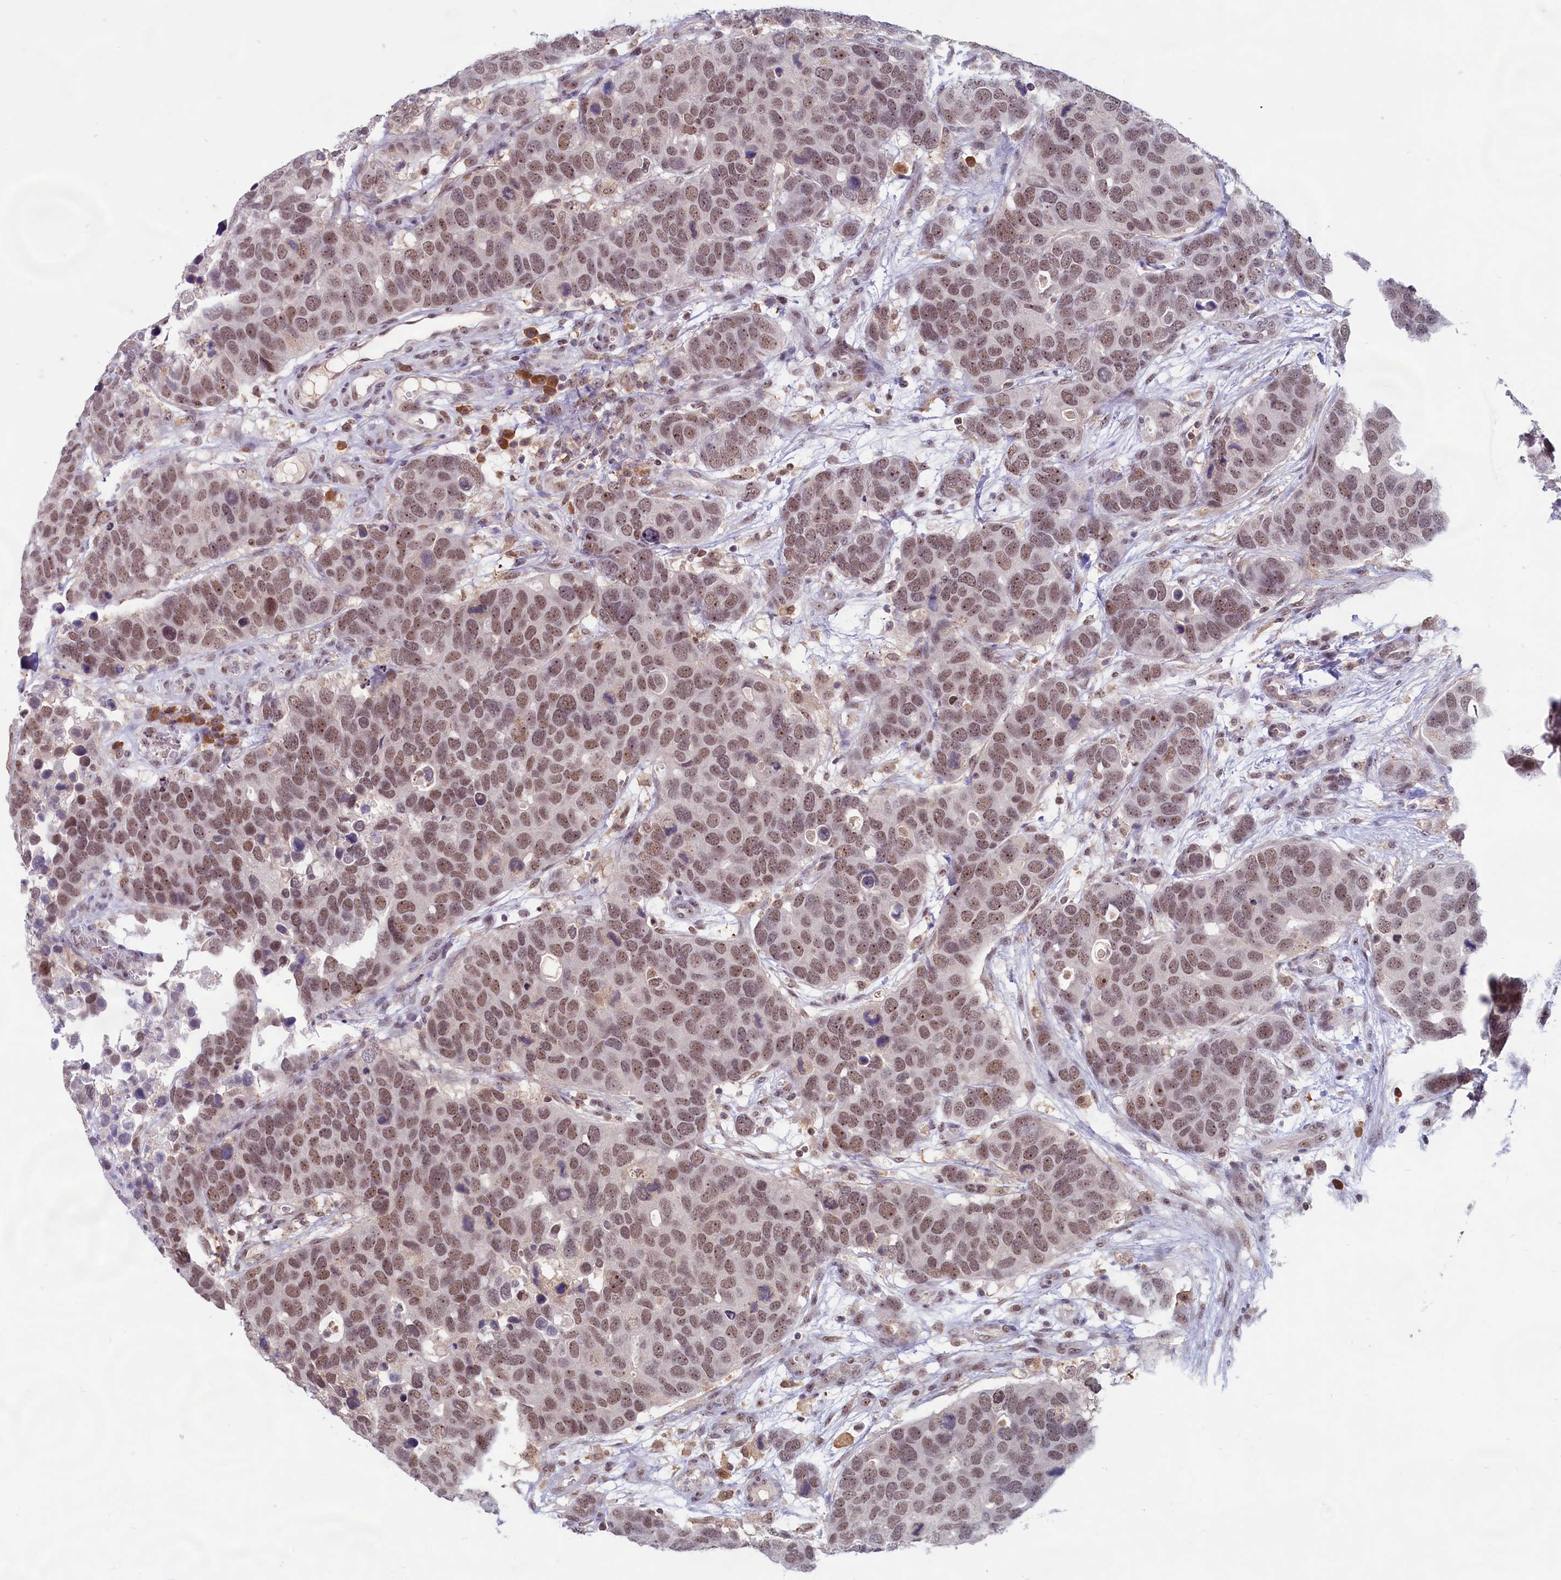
{"staining": {"intensity": "moderate", "quantity": ">75%", "location": "nuclear"}, "tissue": "breast cancer", "cell_type": "Tumor cells", "image_type": "cancer", "snomed": [{"axis": "morphology", "description": "Duct carcinoma"}, {"axis": "topography", "description": "Breast"}], "caption": "Breast cancer (invasive ductal carcinoma) stained with IHC exhibits moderate nuclear staining in approximately >75% of tumor cells.", "gene": "C1D", "patient": {"sex": "female", "age": 83}}